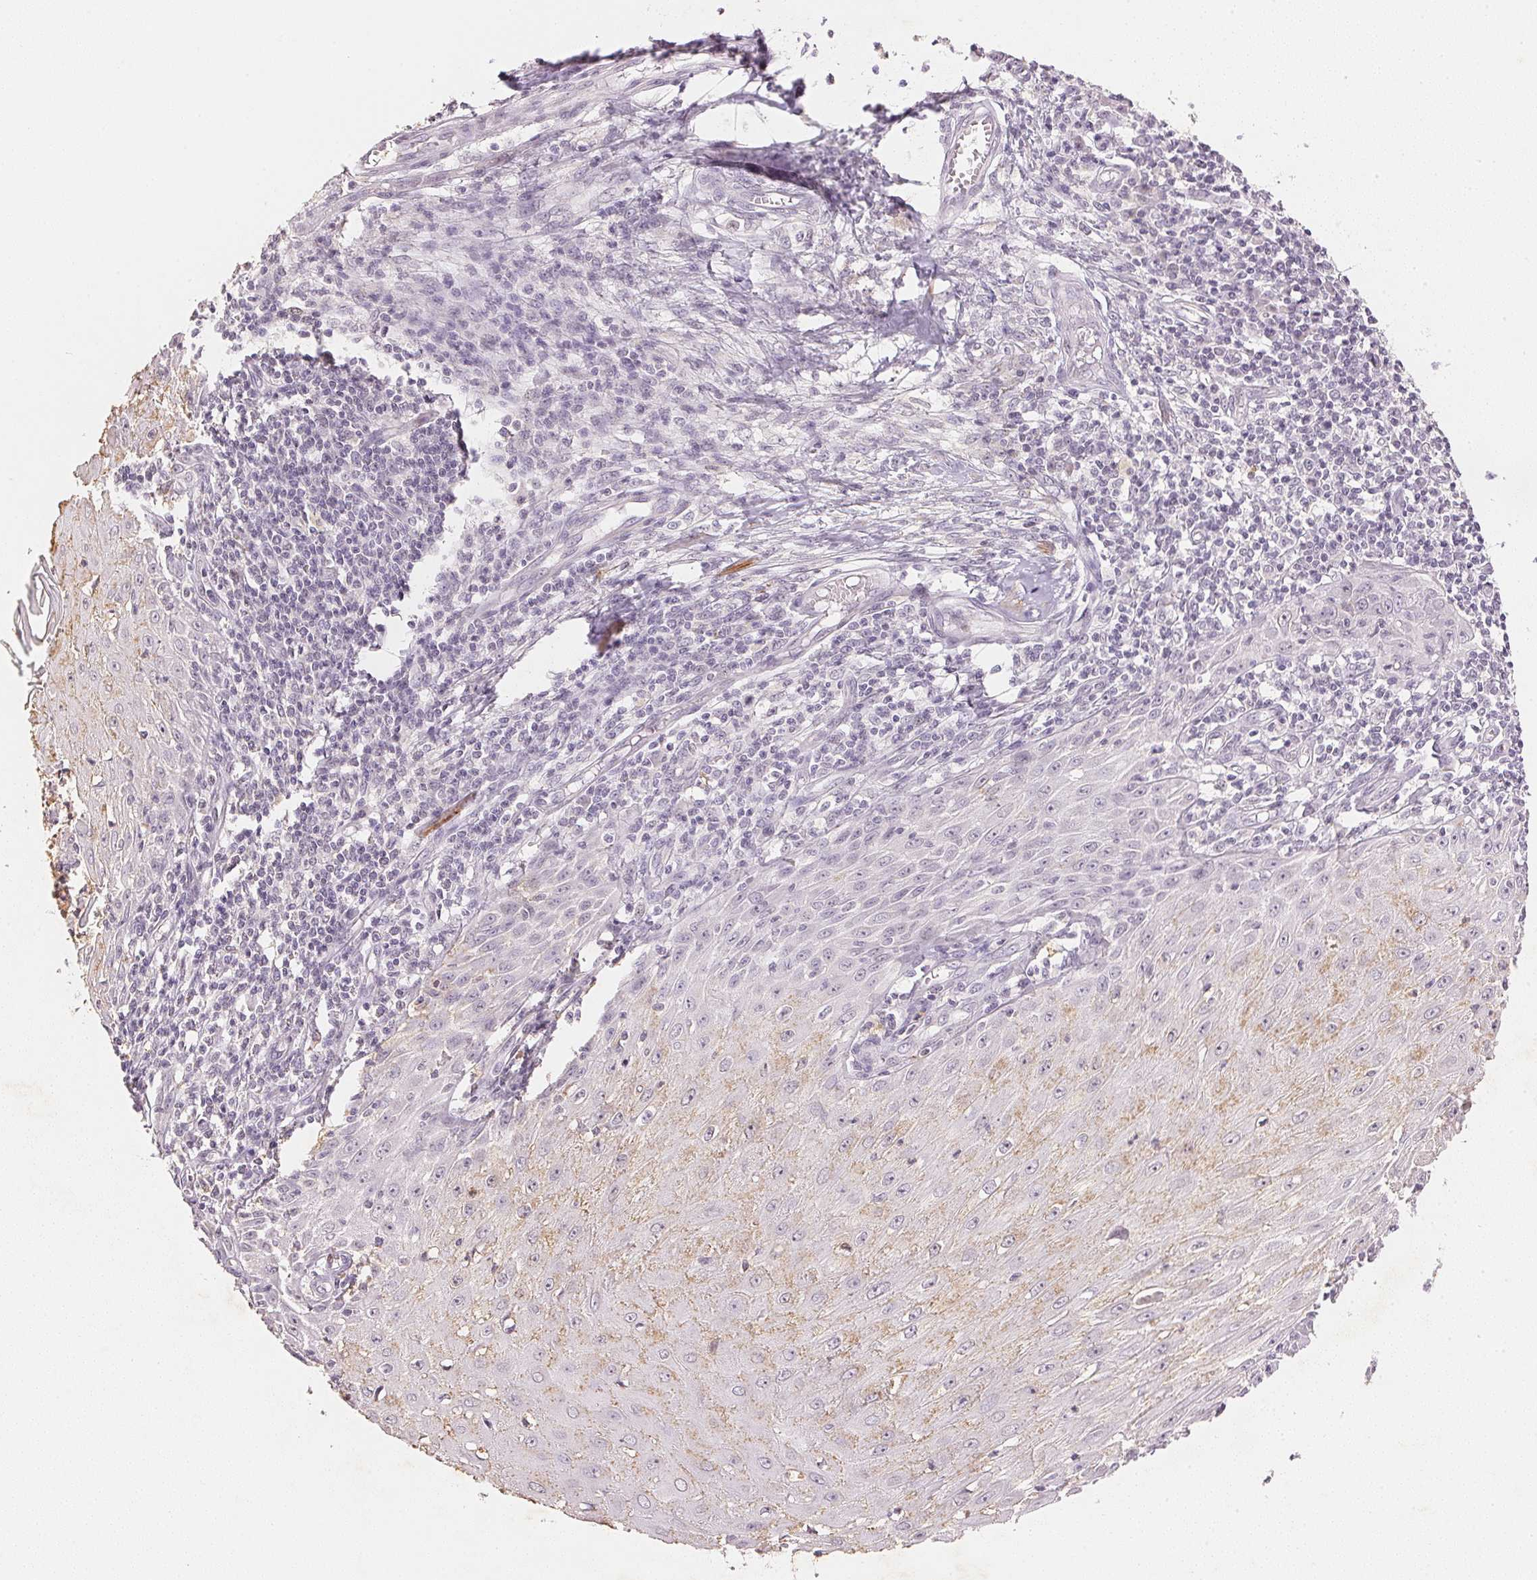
{"staining": {"intensity": "negative", "quantity": "none", "location": "none"}, "tissue": "skin cancer", "cell_type": "Tumor cells", "image_type": "cancer", "snomed": [{"axis": "morphology", "description": "Squamous cell carcinoma, NOS"}, {"axis": "topography", "description": "Skin"}], "caption": "DAB immunohistochemical staining of human skin squamous cell carcinoma exhibits no significant positivity in tumor cells. The staining was performed using DAB (3,3'-diaminobenzidine) to visualize the protein expression in brown, while the nuclei were stained in blue with hematoxylin (Magnification: 20x).", "gene": "SMTN", "patient": {"sex": "female", "age": 73}}